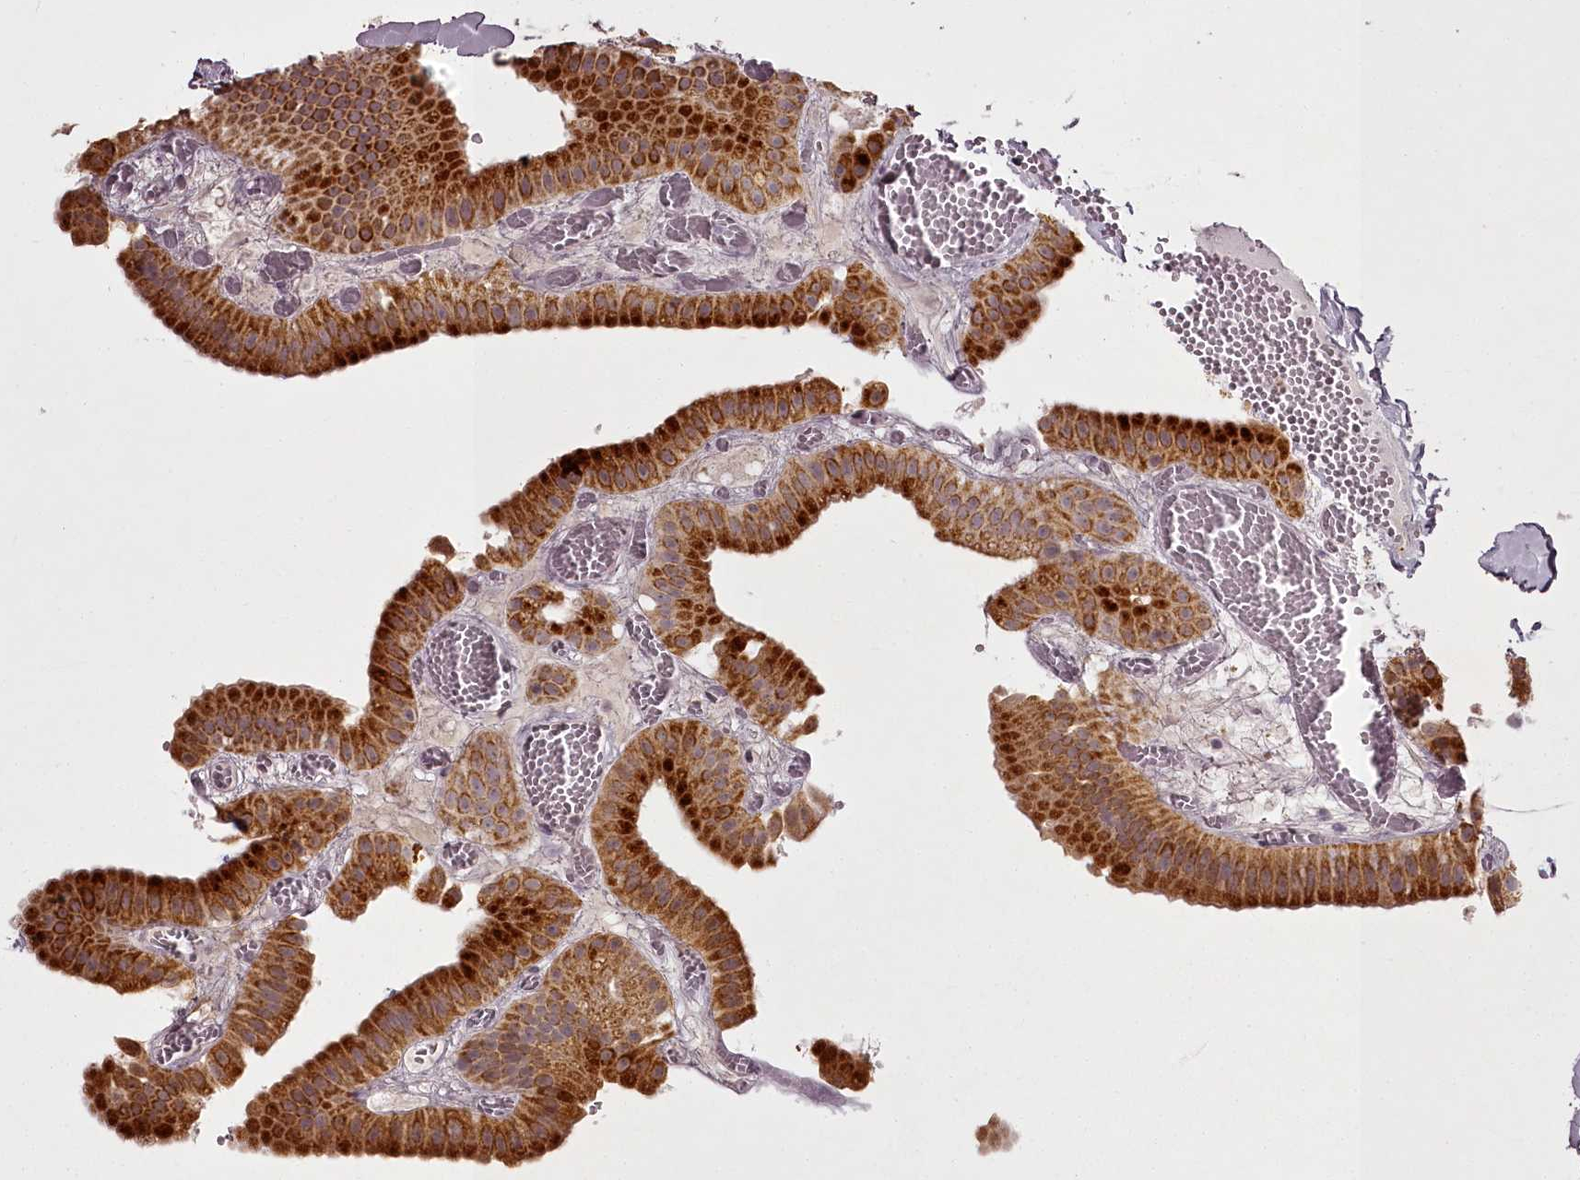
{"staining": {"intensity": "strong", "quantity": ">75%", "location": "cytoplasmic/membranous"}, "tissue": "gallbladder", "cell_type": "Glandular cells", "image_type": "normal", "snomed": [{"axis": "morphology", "description": "Normal tissue, NOS"}, {"axis": "topography", "description": "Gallbladder"}], "caption": "A high amount of strong cytoplasmic/membranous positivity is present in about >75% of glandular cells in normal gallbladder. The staining is performed using DAB (3,3'-diaminobenzidine) brown chromogen to label protein expression. The nuclei are counter-stained blue using hematoxylin.", "gene": "CHCHD2", "patient": {"sex": "female", "age": 64}}